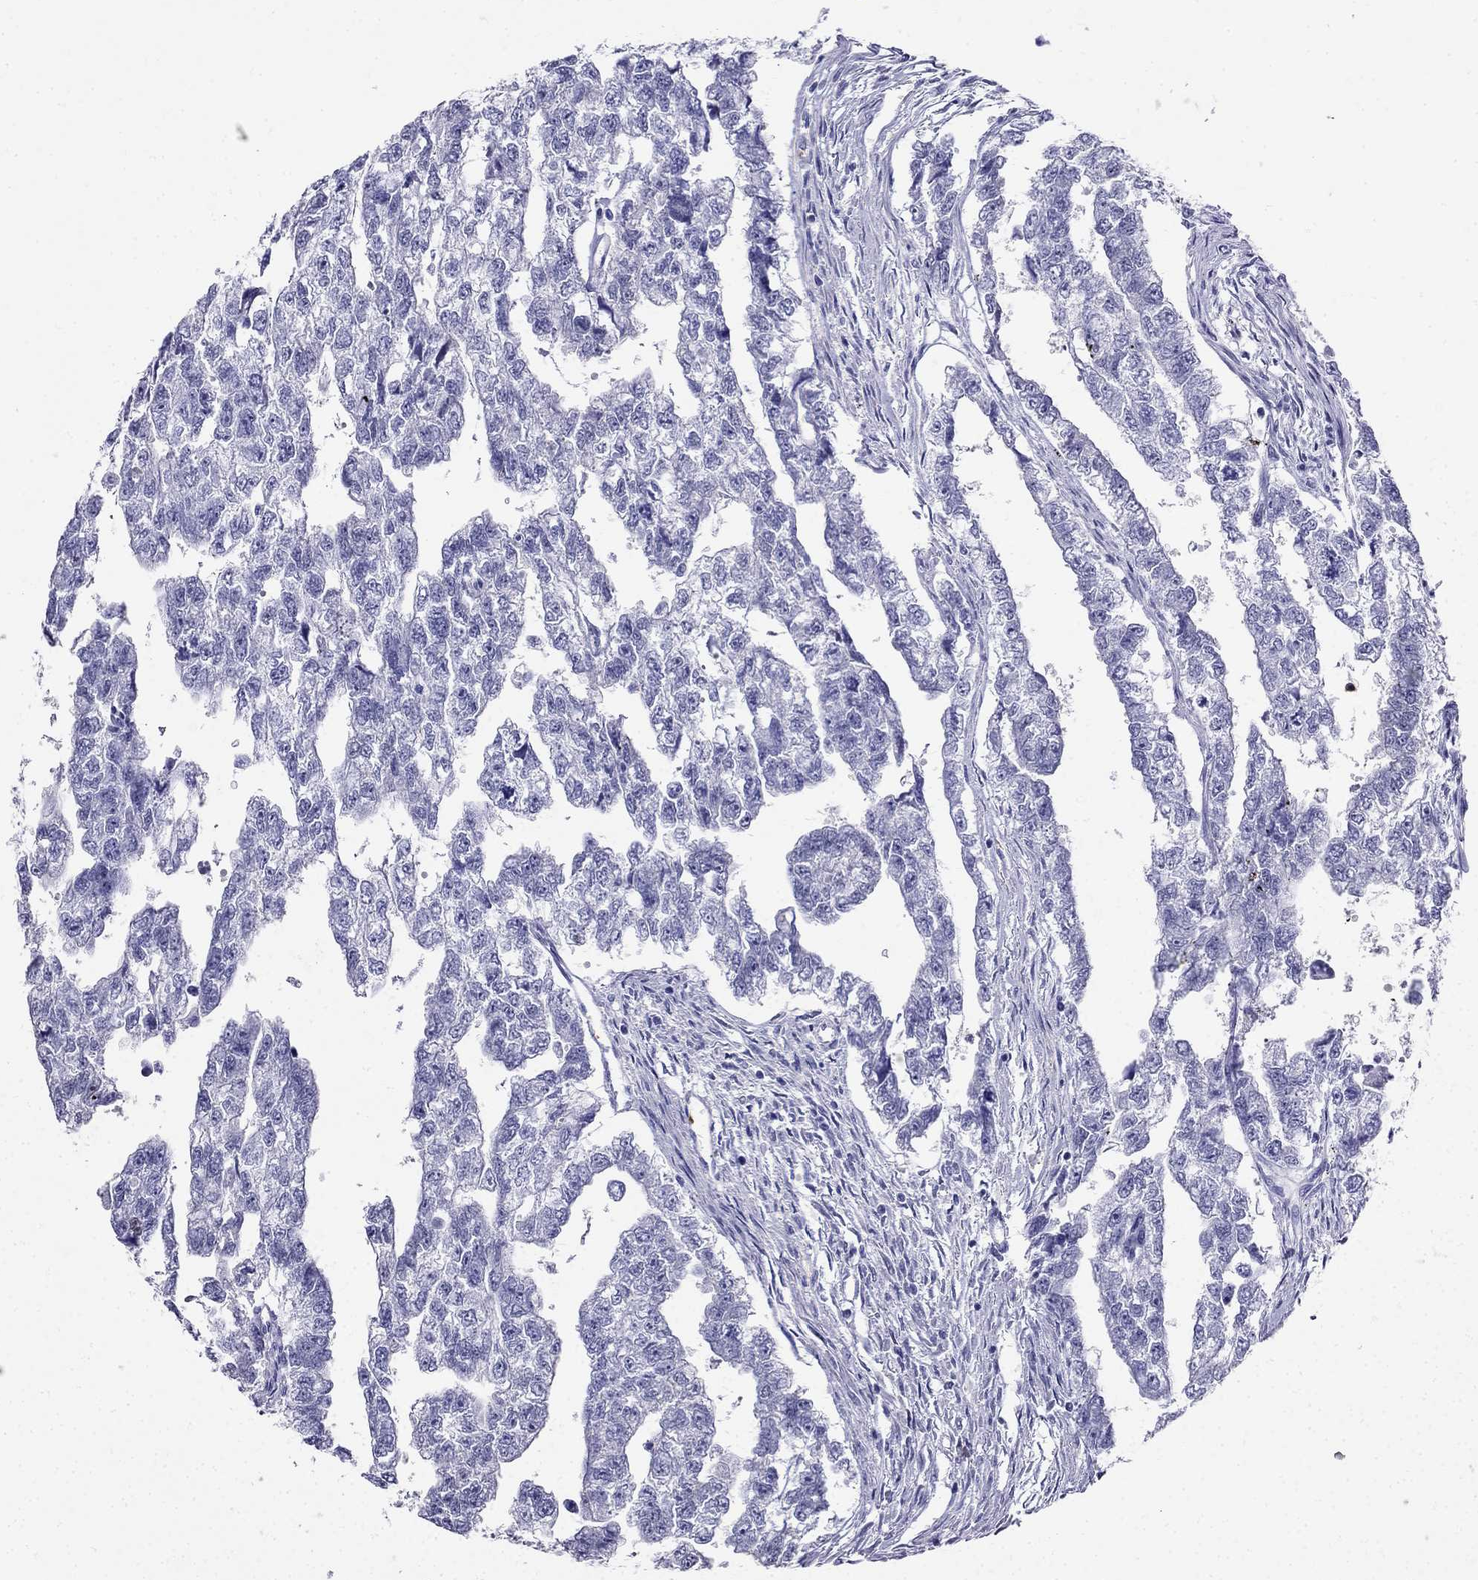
{"staining": {"intensity": "negative", "quantity": "none", "location": "none"}, "tissue": "testis cancer", "cell_type": "Tumor cells", "image_type": "cancer", "snomed": [{"axis": "morphology", "description": "Carcinoma, Embryonal, NOS"}, {"axis": "morphology", "description": "Teratoma, malignant, NOS"}, {"axis": "topography", "description": "Testis"}], "caption": "An immunohistochemistry micrograph of testis cancer (teratoma (malignant)) is shown. There is no staining in tumor cells of testis cancer (teratoma (malignant)). (DAB IHC, high magnification).", "gene": "PPP1R36", "patient": {"sex": "male", "age": 44}}